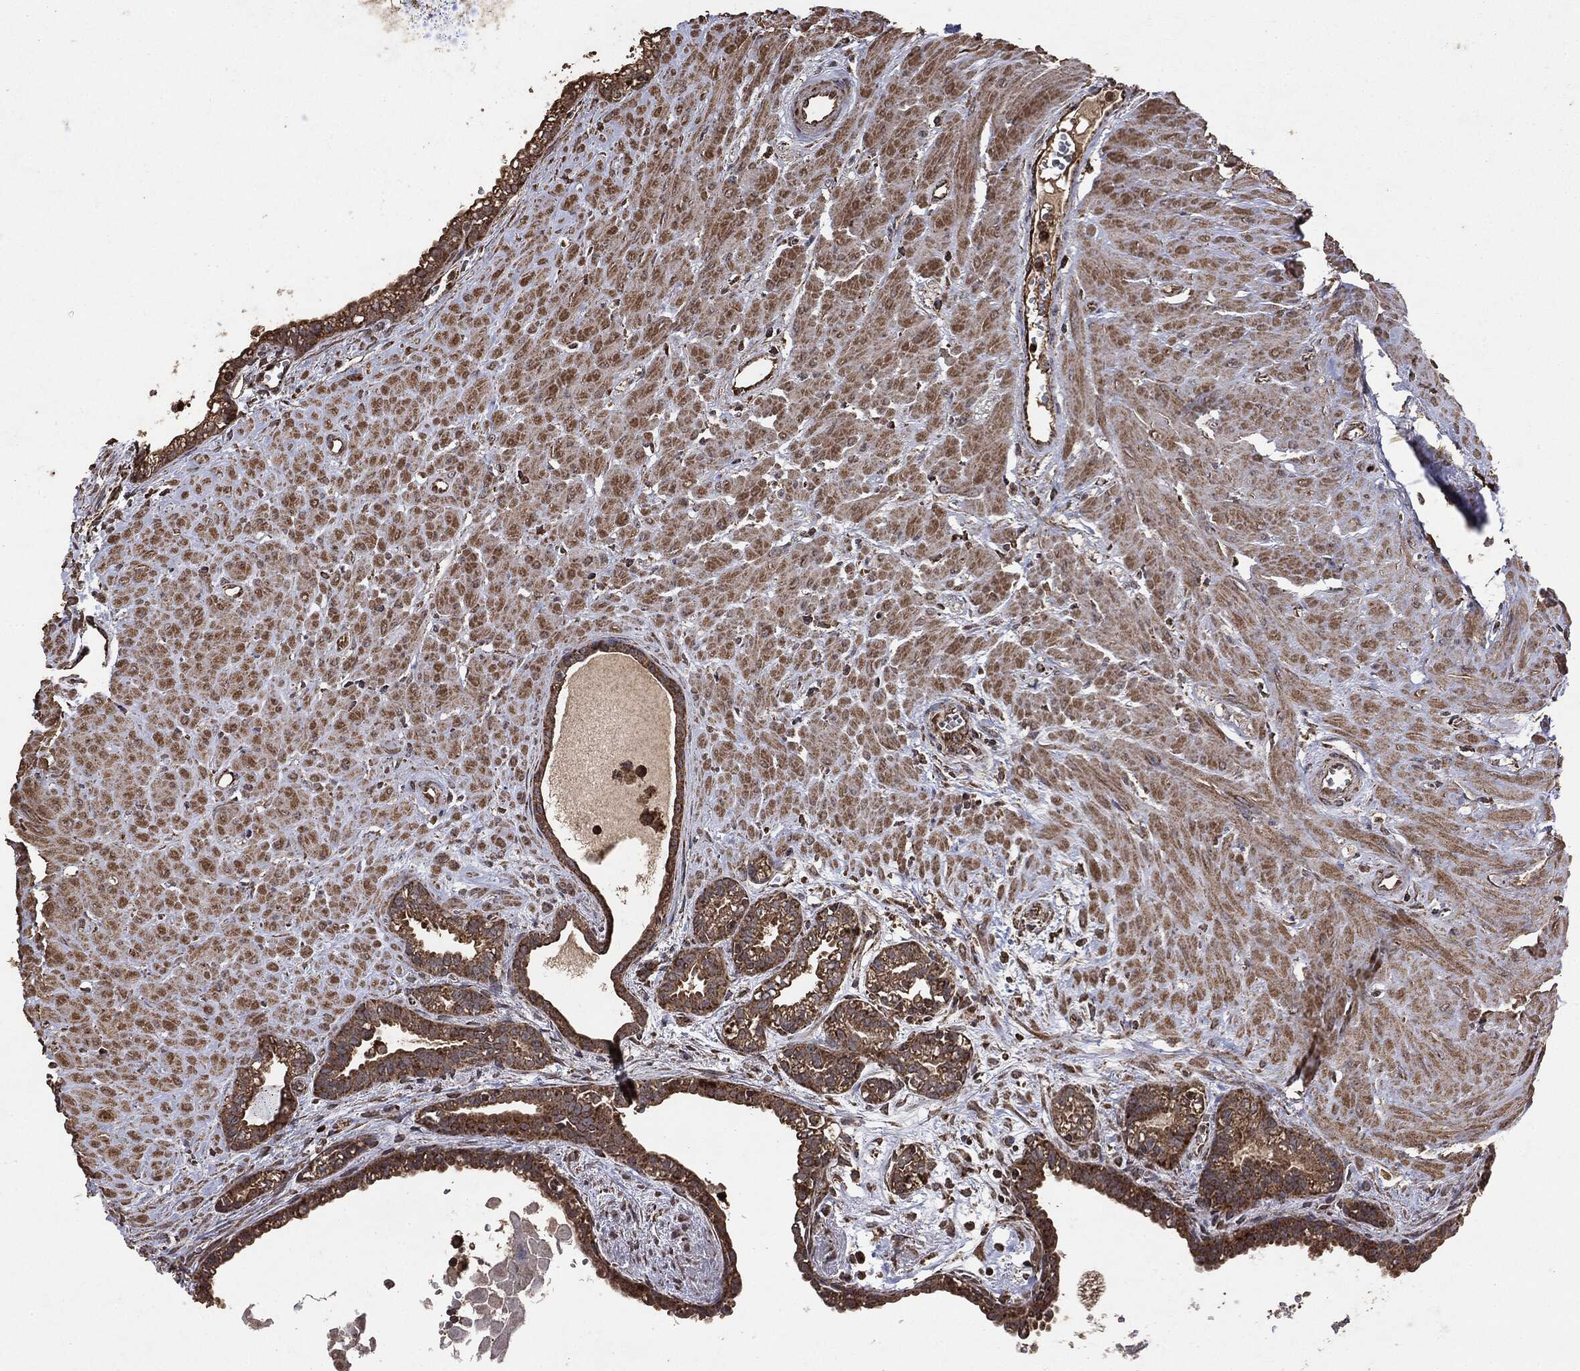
{"staining": {"intensity": "moderate", "quantity": ">75%", "location": "cytoplasmic/membranous"}, "tissue": "seminal vesicle", "cell_type": "Glandular cells", "image_type": "normal", "snomed": [{"axis": "morphology", "description": "Normal tissue, NOS"}, {"axis": "morphology", "description": "Urothelial carcinoma, NOS"}, {"axis": "topography", "description": "Urinary bladder"}, {"axis": "topography", "description": "Seminal veicle"}], "caption": "Immunohistochemistry (IHC) staining of benign seminal vesicle, which displays medium levels of moderate cytoplasmic/membranous expression in approximately >75% of glandular cells indicating moderate cytoplasmic/membranous protein staining. The staining was performed using DAB (brown) for protein detection and nuclei were counterstained in hematoxylin (blue).", "gene": "MTOR", "patient": {"sex": "male", "age": 76}}